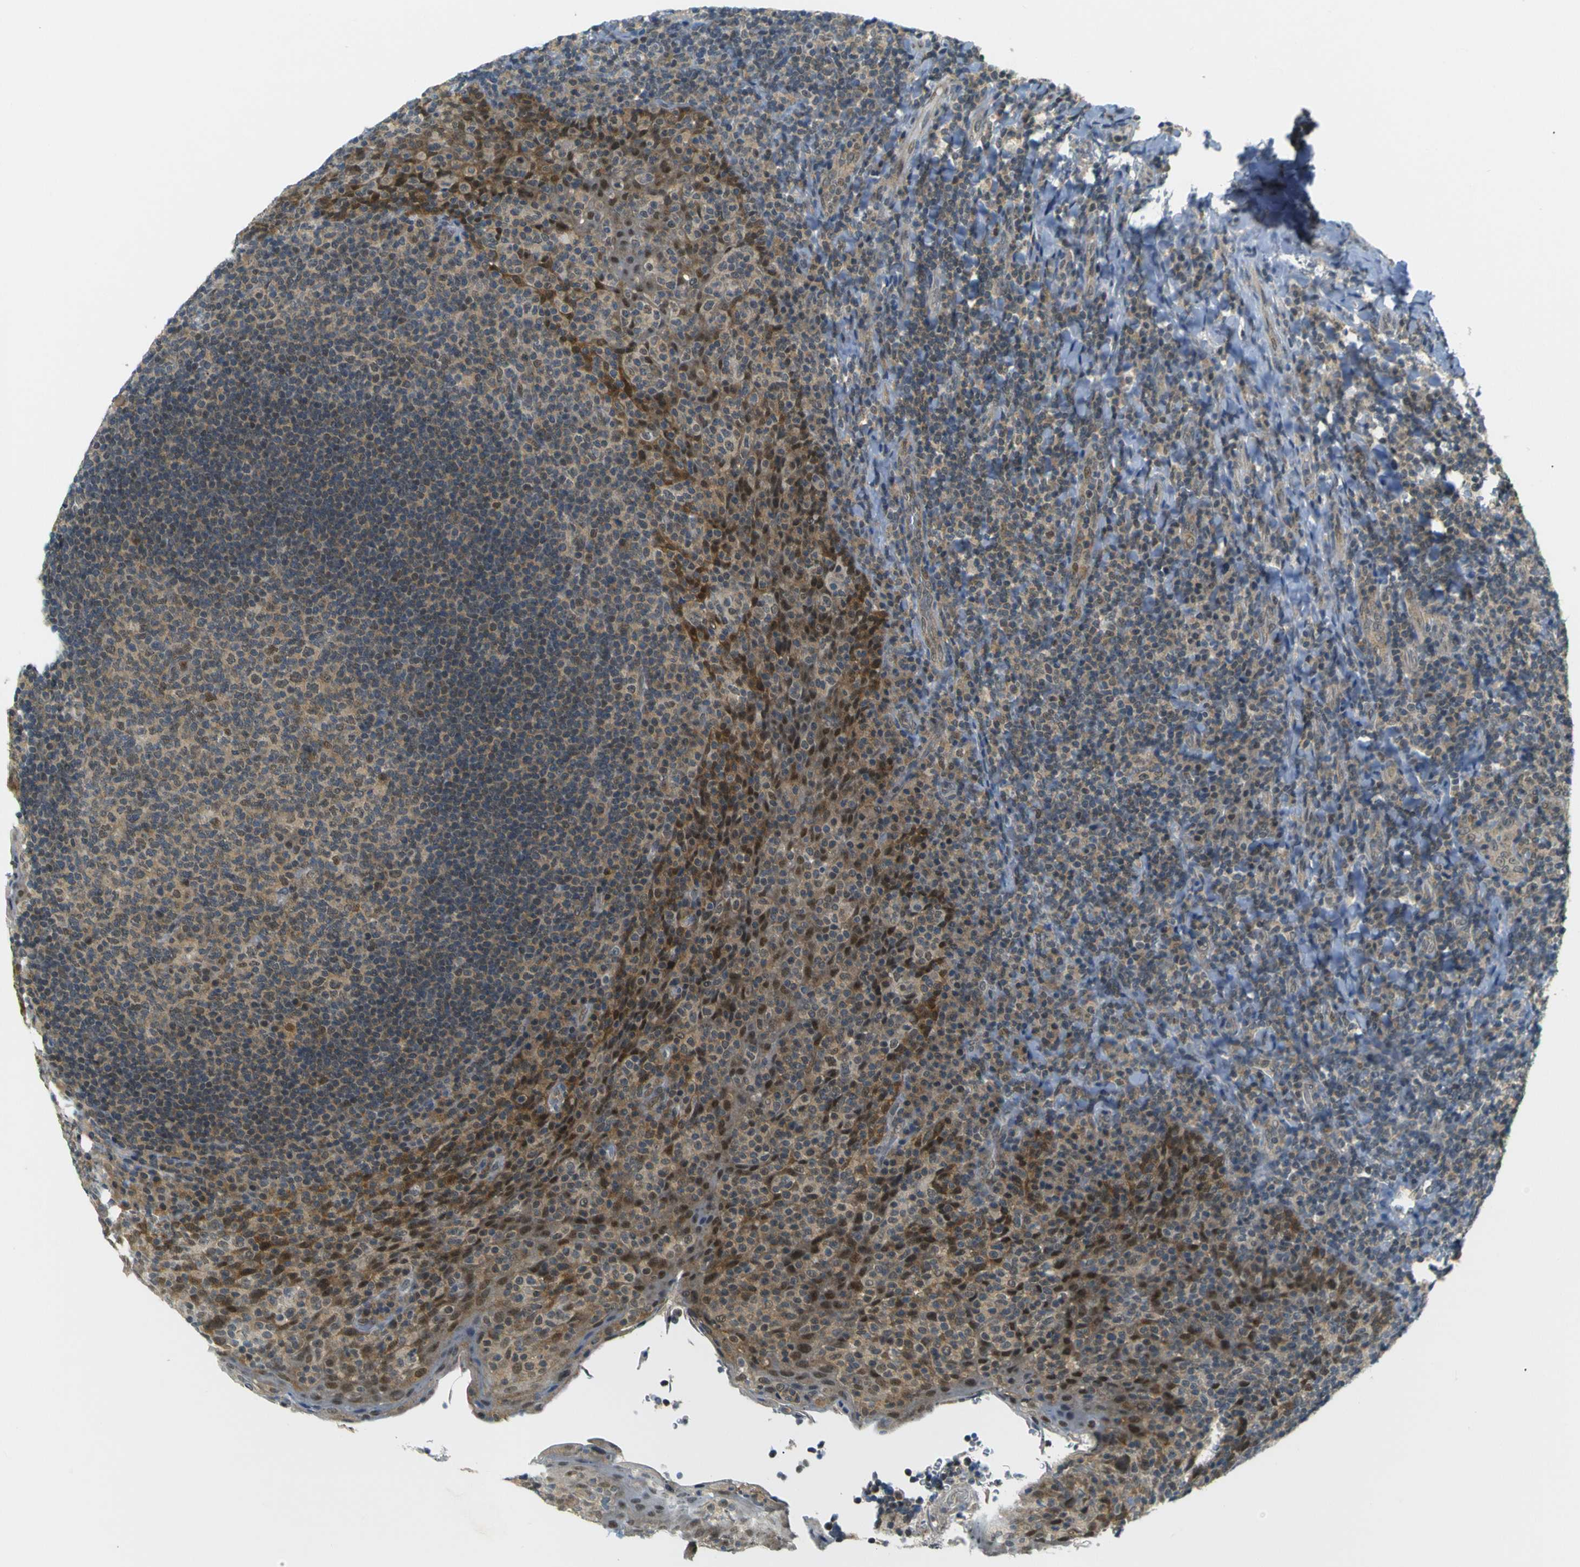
{"staining": {"intensity": "moderate", "quantity": "25%-75%", "location": "cytoplasmic/membranous,nuclear"}, "tissue": "tonsil", "cell_type": "Germinal center cells", "image_type": "normal", "snomed": [{"axis": "morphology", "description": "Normal tissue, NOS"}, {"axis": "topography", "description": "Tonsil"}], "caption": "Protein staining shows moderate cytoplasmic/membranous,nuclear staining in approximately 25%-75% of germinal center cells in unremarkable tonsil. (Stains: DAB in brown, nuclei in blue, Microscopy: brightfield microscopy at high magnification).", "gene": "SKP1", "patient": {"sex": "male", "age": 17}}